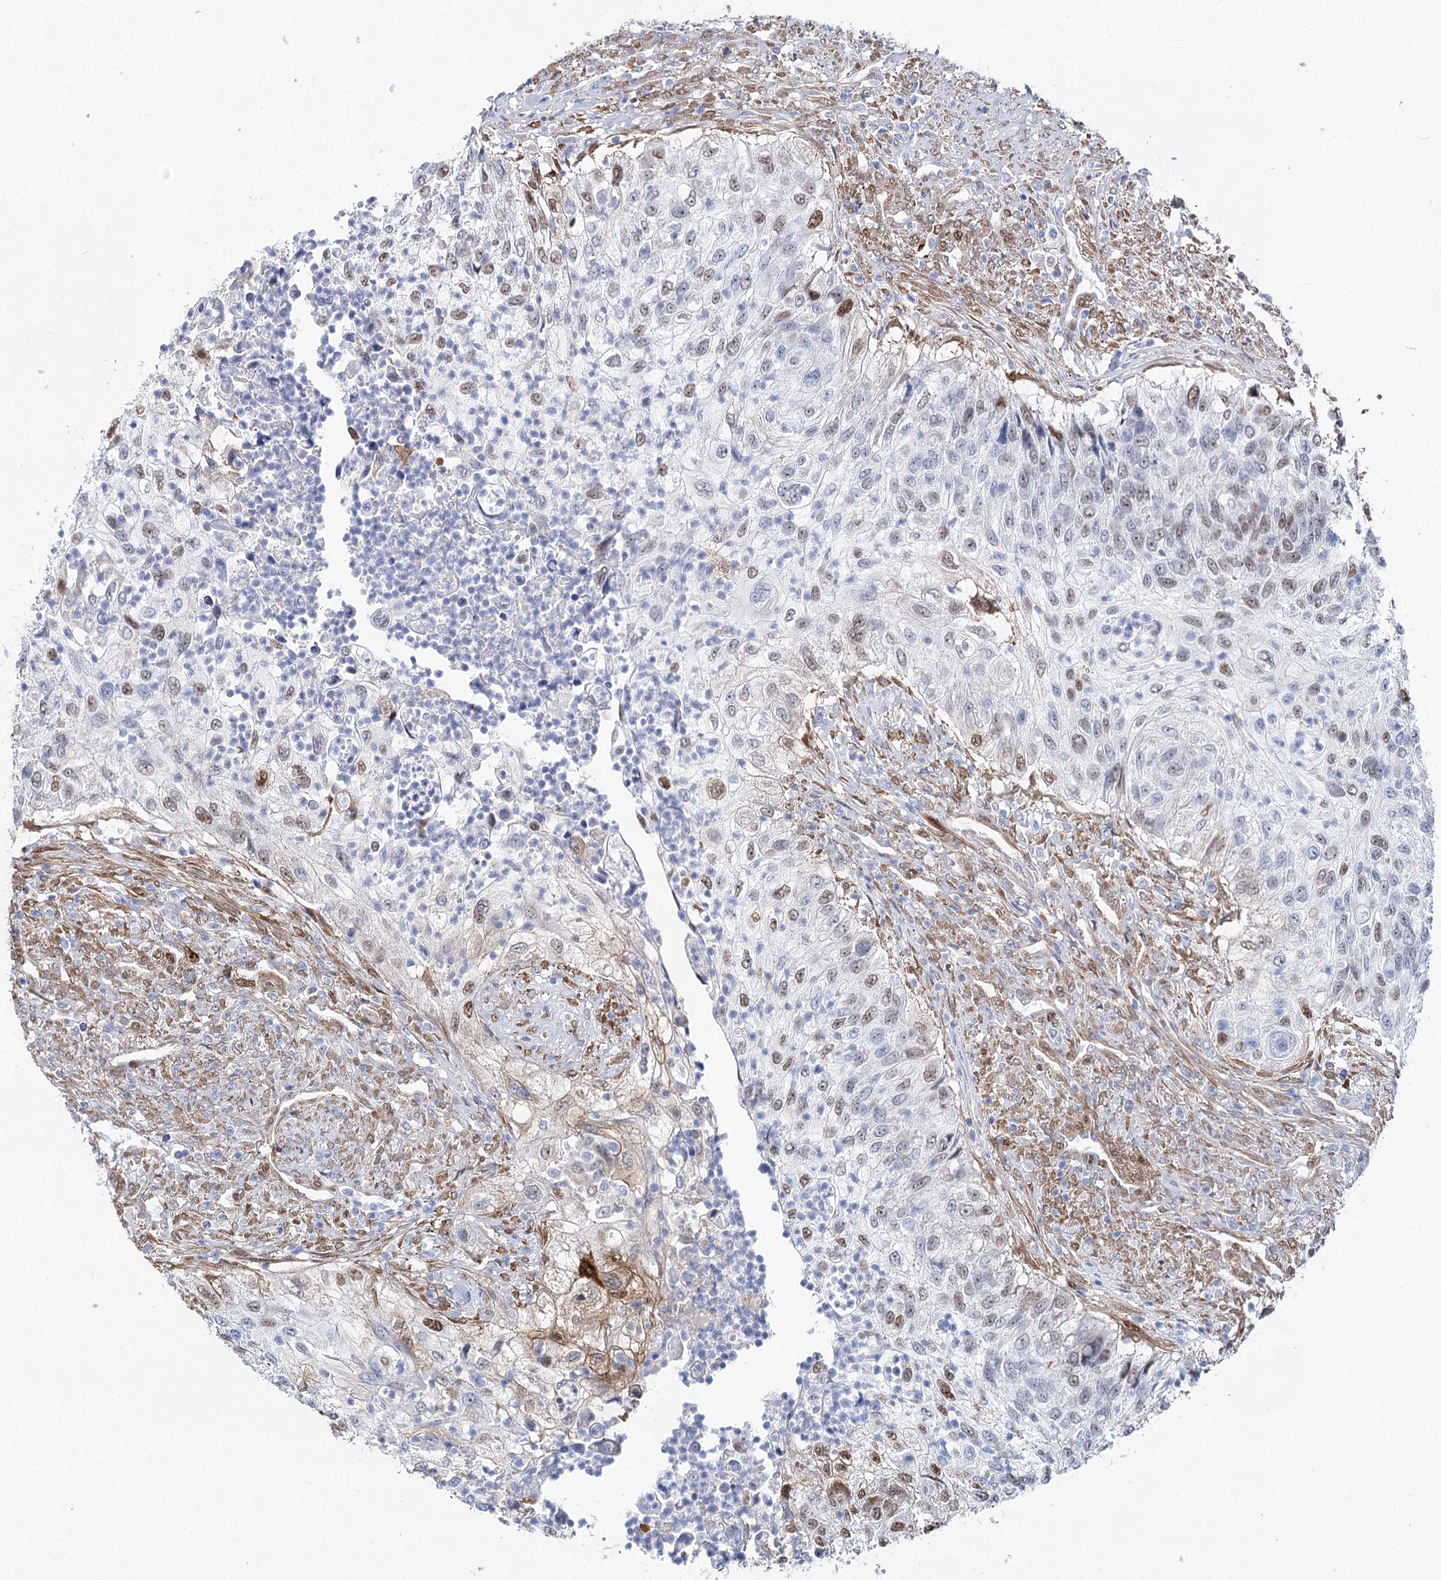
{"staining": {"intensity": "moderate", "quantity": "<25%", "location": "nuclear"}, "tissue": "urothelial cancer", "cell_type": "Tumor cells", "image_type": "cancer", "snomed": [{"axis": "morphology", "description": "Urothelial carcinoma, High grade"}, {"axis": "topography", "description": "Urinary bladder"}], "caption": "A brown stain labels moderate nuclear staining of a protein in high-grade urothelial carcinoma tumor cells. Immunohistochemistry stains the protein in brown and the nuclei are stained blue.", "gene": "UGDH", "patient": {"sex": "female", "age": 60}}